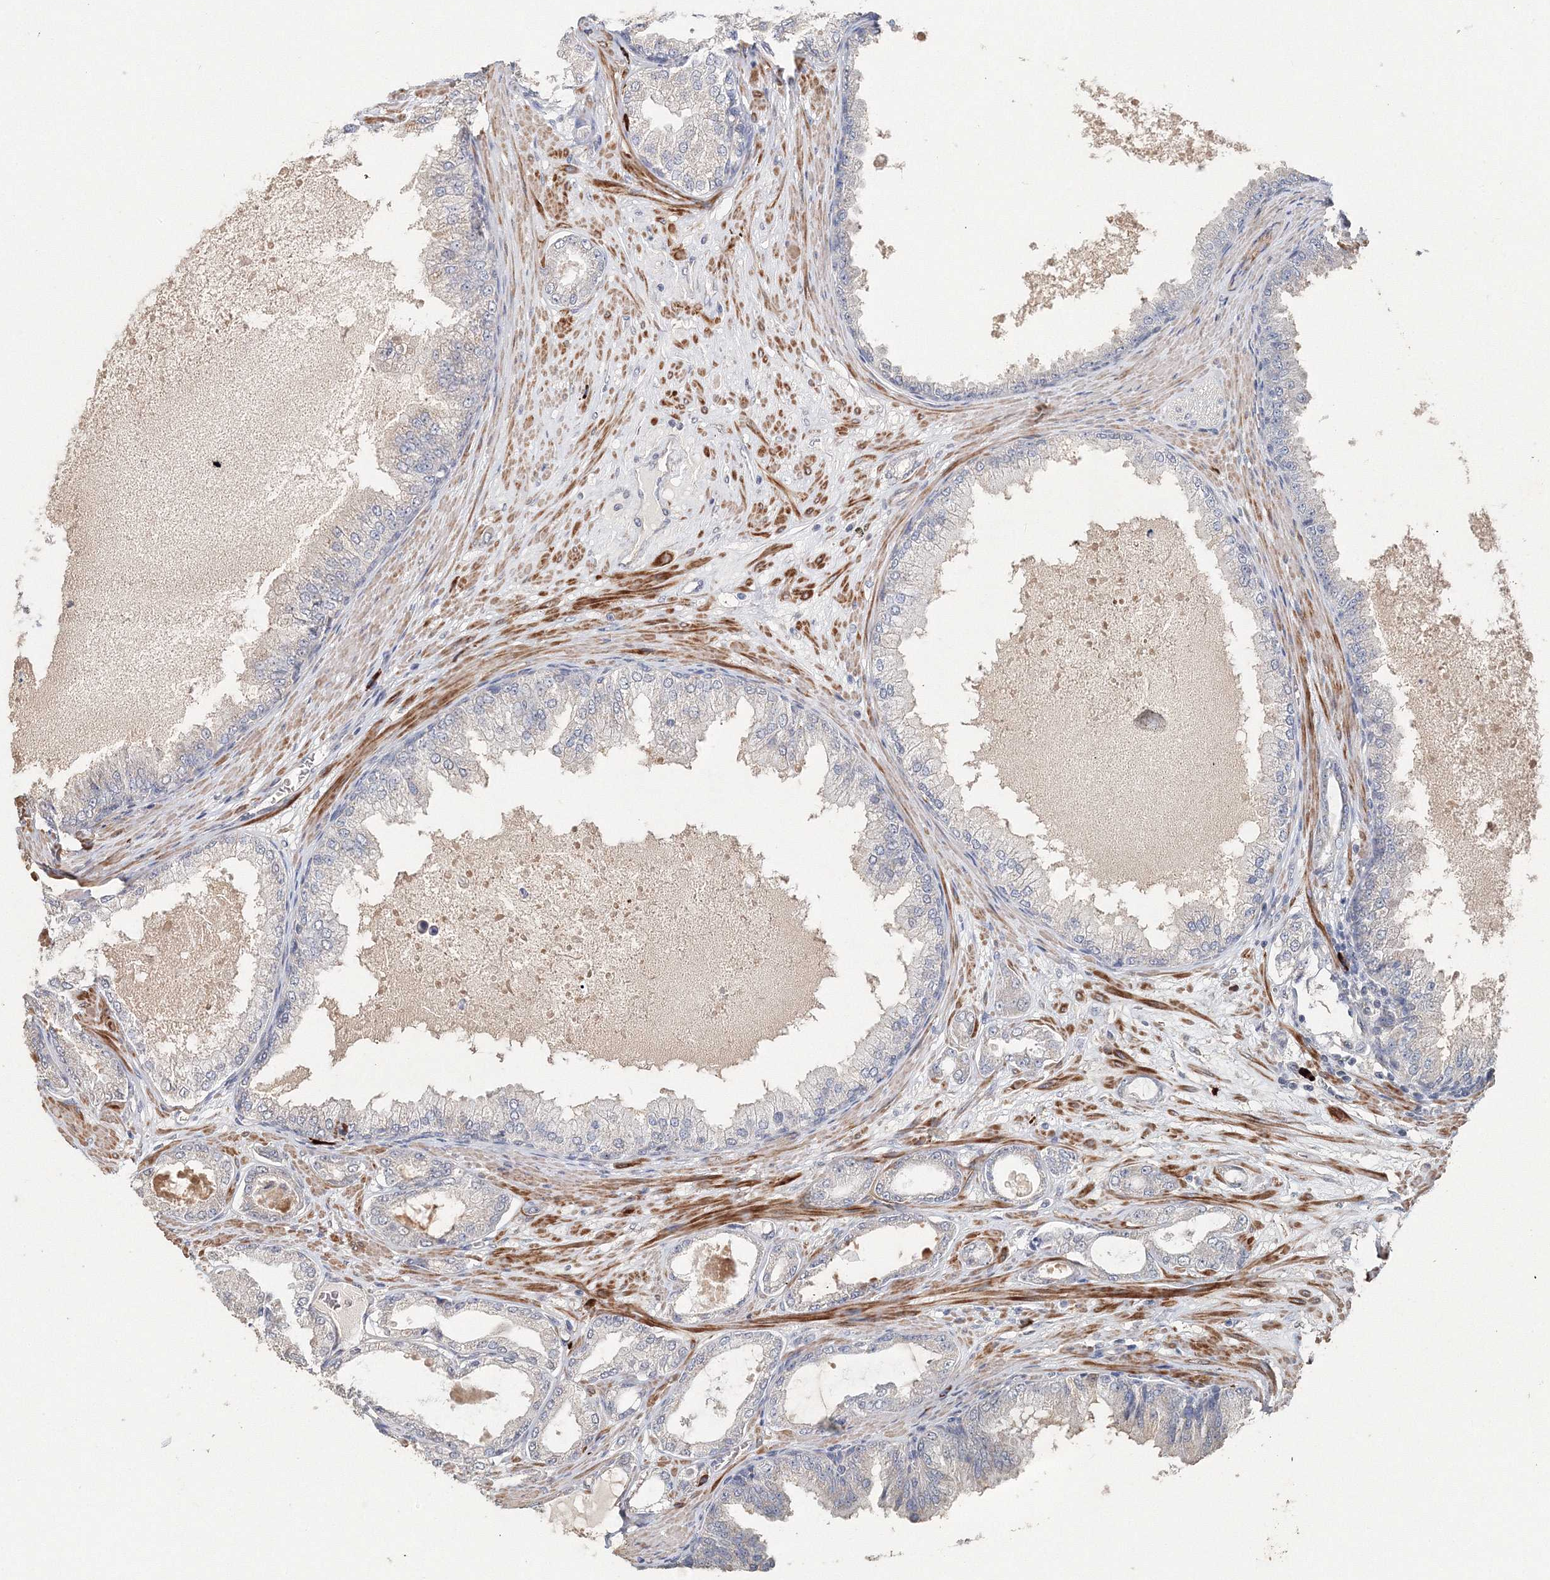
{"staining": {"intensity": "negative", "quantity": "none", "location": "none"}, "tissue": "prostate cancer", "cell_type": "Tumor cells", "image_type": "cancer", "snomed": [{"axis": "morphology", "description": "Adenocarcinoma, Low grade"}, {"axis": "topography", "description": "Prostate"}], "caption": "High power microscopy image of an immunohistochemistry image of prostate cancer (adenocarcinoma (low-grade)), revealing no significant staining in tumor cells.", "gene": "NALF2", "patient": {"sex": "male", "age": 63}}